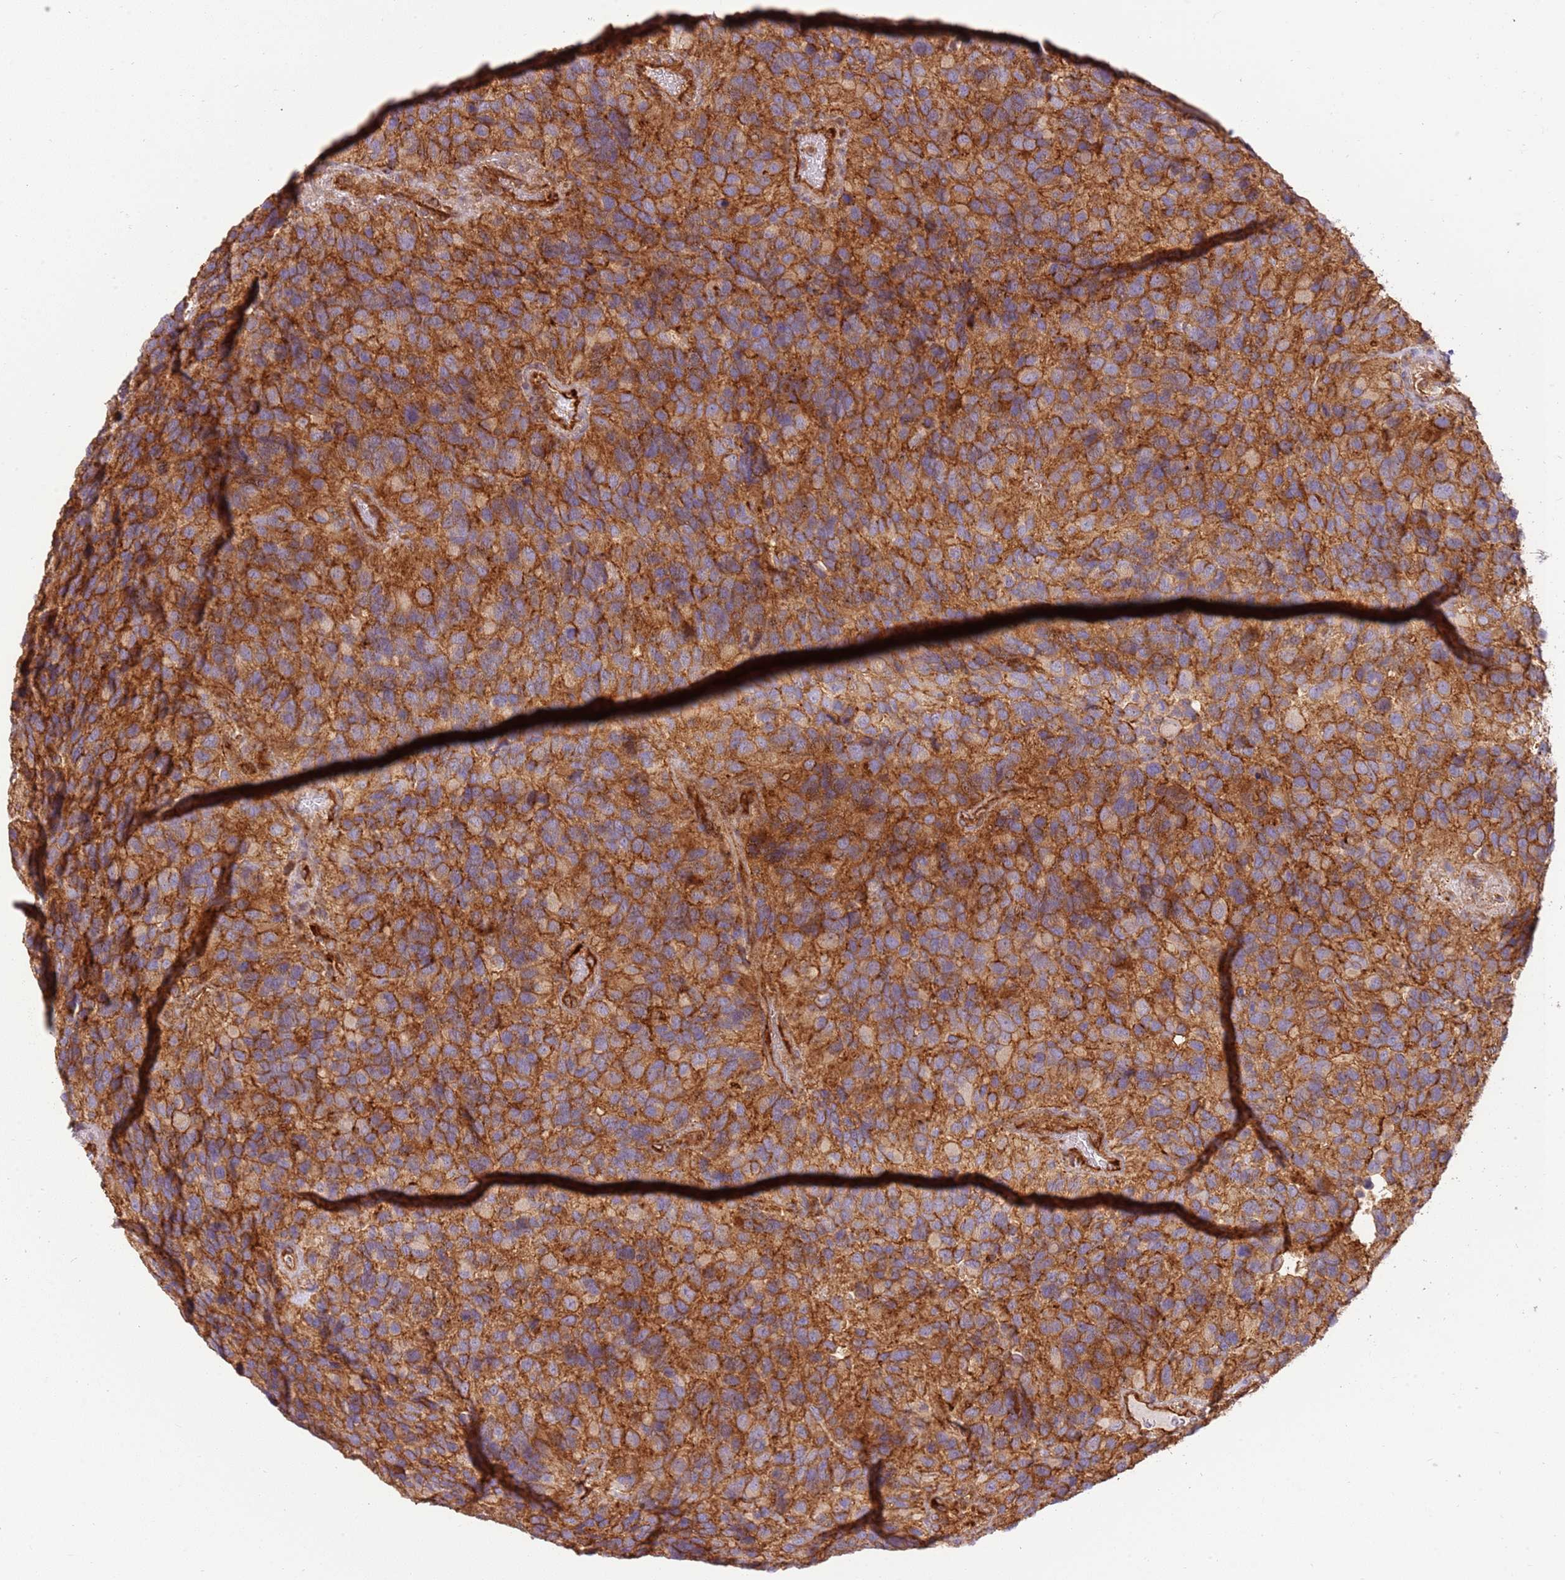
{"staining": {"intensity": "strong", "quantity": ">75%", "location": "cytoplasmic/membranous"}, "tissue": "glioma", "cell_type": "Tumor cells", "image_type": "cancer", "snomed": [{"axis": "morphology", "description": "Glioma, malignant, High grade"}, {"axis": "topography", "description": "Brain"}], "caption": "The photomicrograph displays a brown stain indicating the presence of a protein in the cytoplasmic/membranous of tumor cells in high-grade glioma (malignant).", "gene": "EFCAB8", "patient": {"sex": "male", "age": 77}}